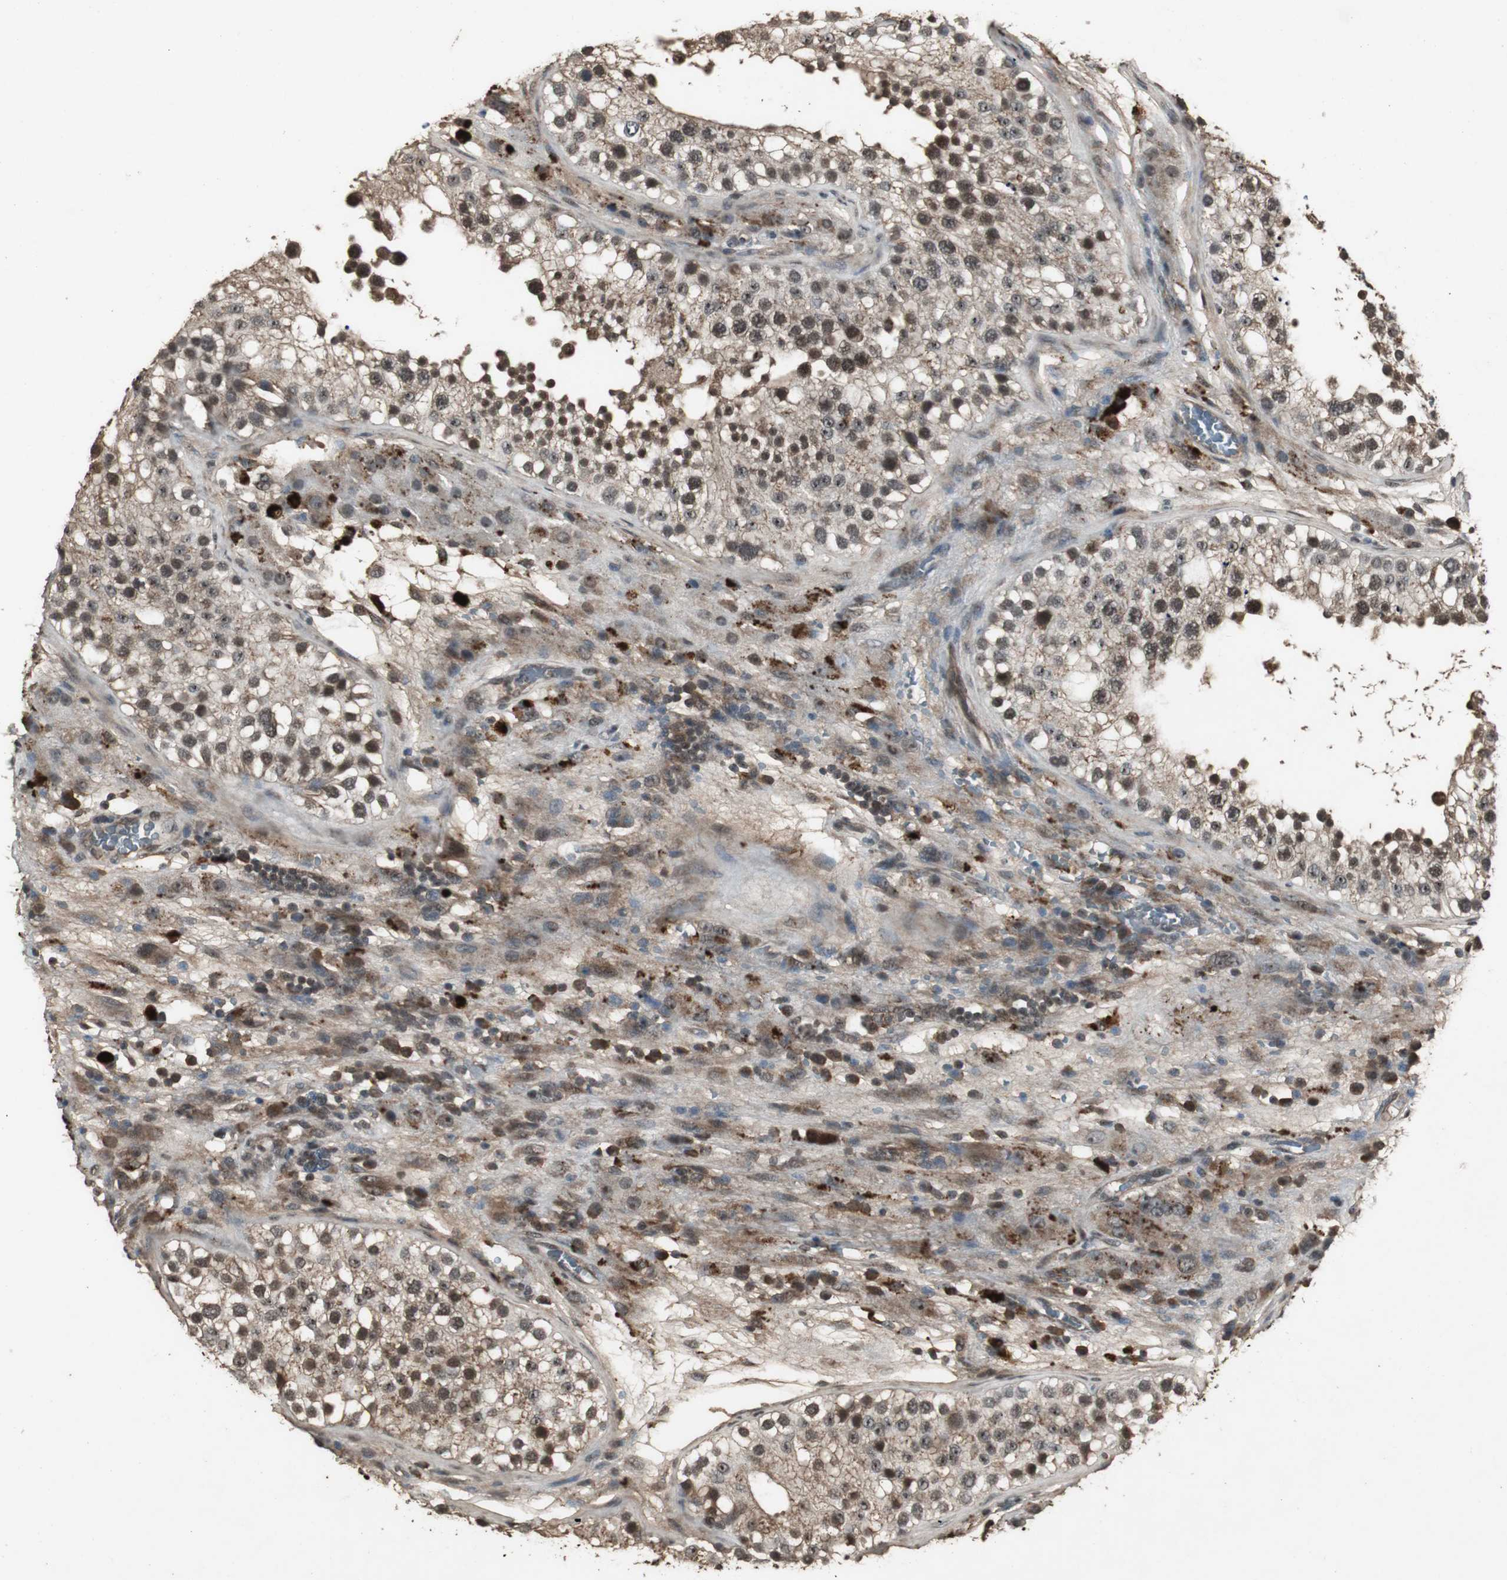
{"staining": {"intensity": "strong", "quantity": ">75%", "location": "cytoplasmic/membranous,nuclear"}, "tissue": "testis", "cell_type": "Cells in seminiferous ducts", "image_type": "normal", "snomed": [{"axis": "morphology", "description": "Normal tissue, NOS"}, {"axis": "topography", "description": "Testis"}], "caption": "IHC (DAB) staining of normal human testis reveals strong cytoplasmic/membranous,nuclear protein positivity in about >75% of cells in seminiferous ducts. The protein of interest is stained brown, and the nuclei are stained in blue (DAB (3,3'-diaminobenzidine) IHC with brightfield microscopy, high magnification).", "gene": "EMX1", "patient": {"sex": "male", "age": 26}}